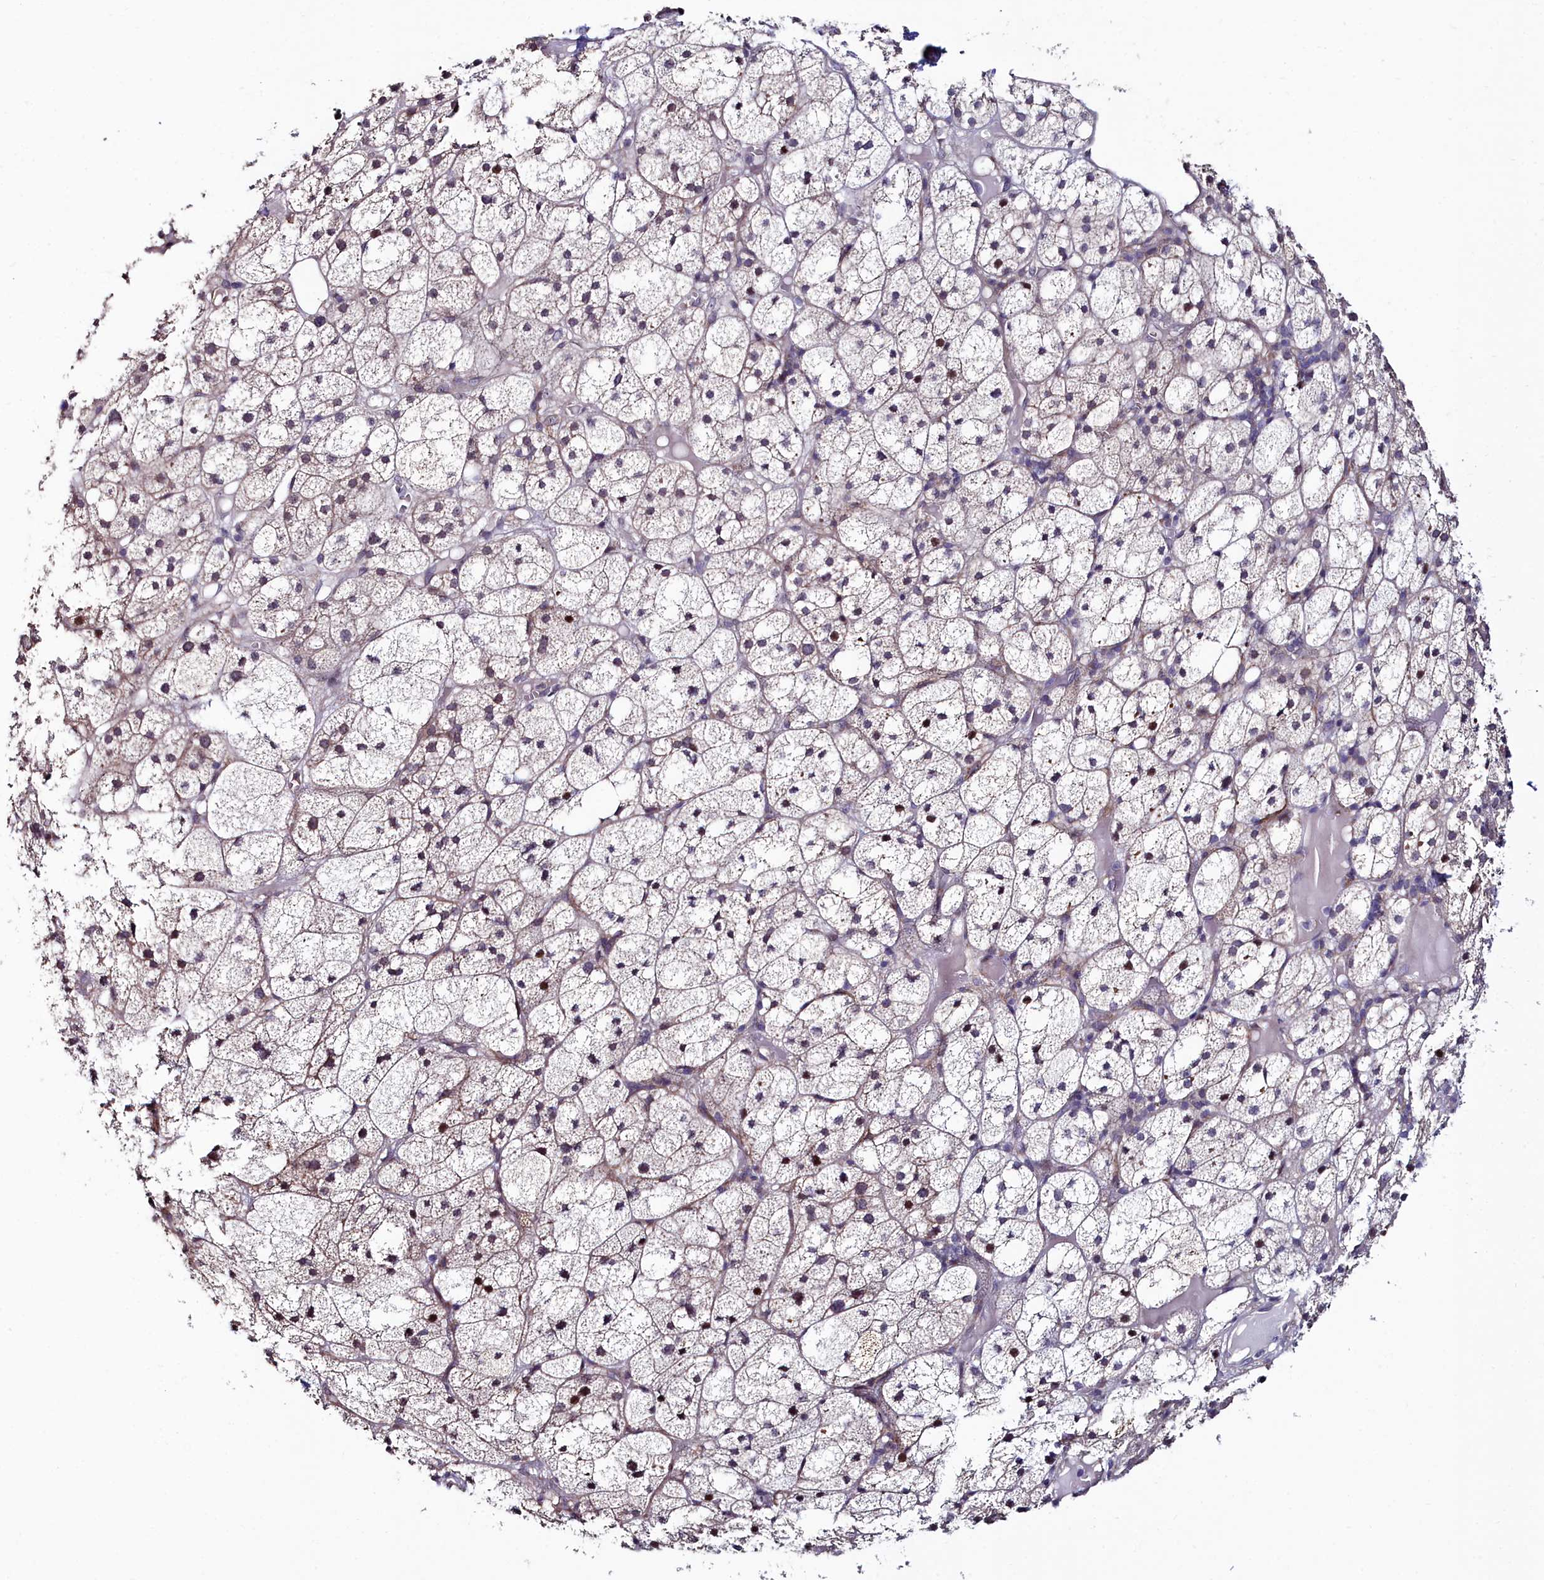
{"staining": {"intensity": "moderate", "quantity": "<25%", "location": "nuclear"}, "tissue": "adrenal gland", "cell_type": "Glandular cells", "image_type": "normal", "snomed": [{"axis": "morphology", "description": "Normal tissue, NOS"}, {"axis": "topography", "description": "Adrenal gland"}], "caption": "DAB immunohistochemical staining of unremarkable human adrenal gland demonstrates moderate nuclear protein positivity in about <25% of glandular cells. (Stains: DAB in brown, nuclei in blue, Microscopy: brightfield microscopy at high magnification).", "gene": "C4orf19", "patient": {"sex": "female", "age": 61}}